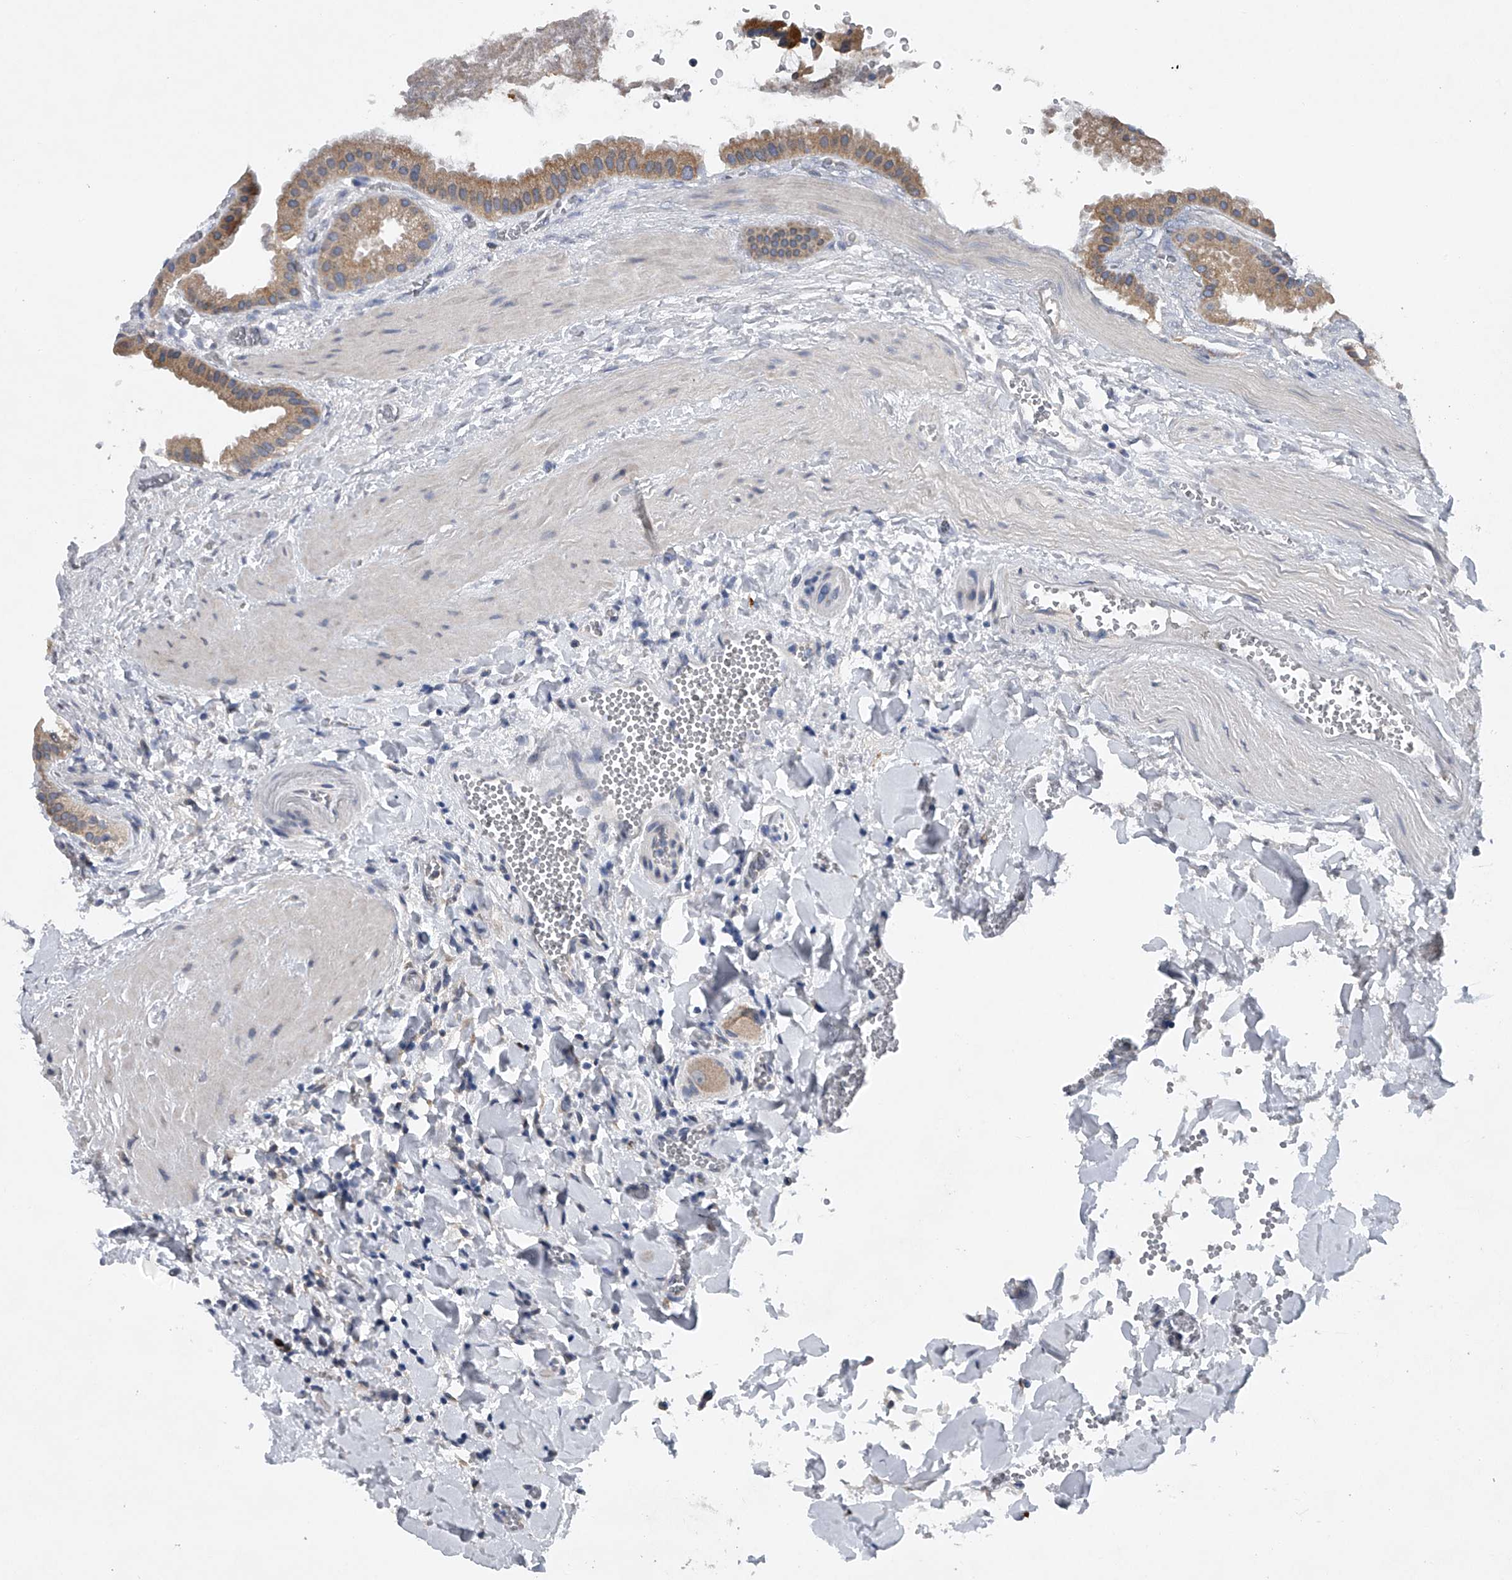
{"staining": {"intensity": "strong", "quantity": ">75%", "location": "cytoplasmic/membranous"}, "tissue": "gallbladder", "cell_type": "Glandular cells", "image_type": "normal", "snomed": [{"axis": "morphology", "description": "Normal tissue, NOS"}, {"axis": "topography", "description": "Gallbladder"}], "caption": "Protein staining exhibits strong cytoplasmic/membranous staining in about >75% of glandular cells in normal gallbladder. (DAB (3,3'-diaminobenzidine) = brown stain, brightfield microscopy at high magnification).", "gene": "RNF5", "patient": {"sex": "male", "age": 55}}